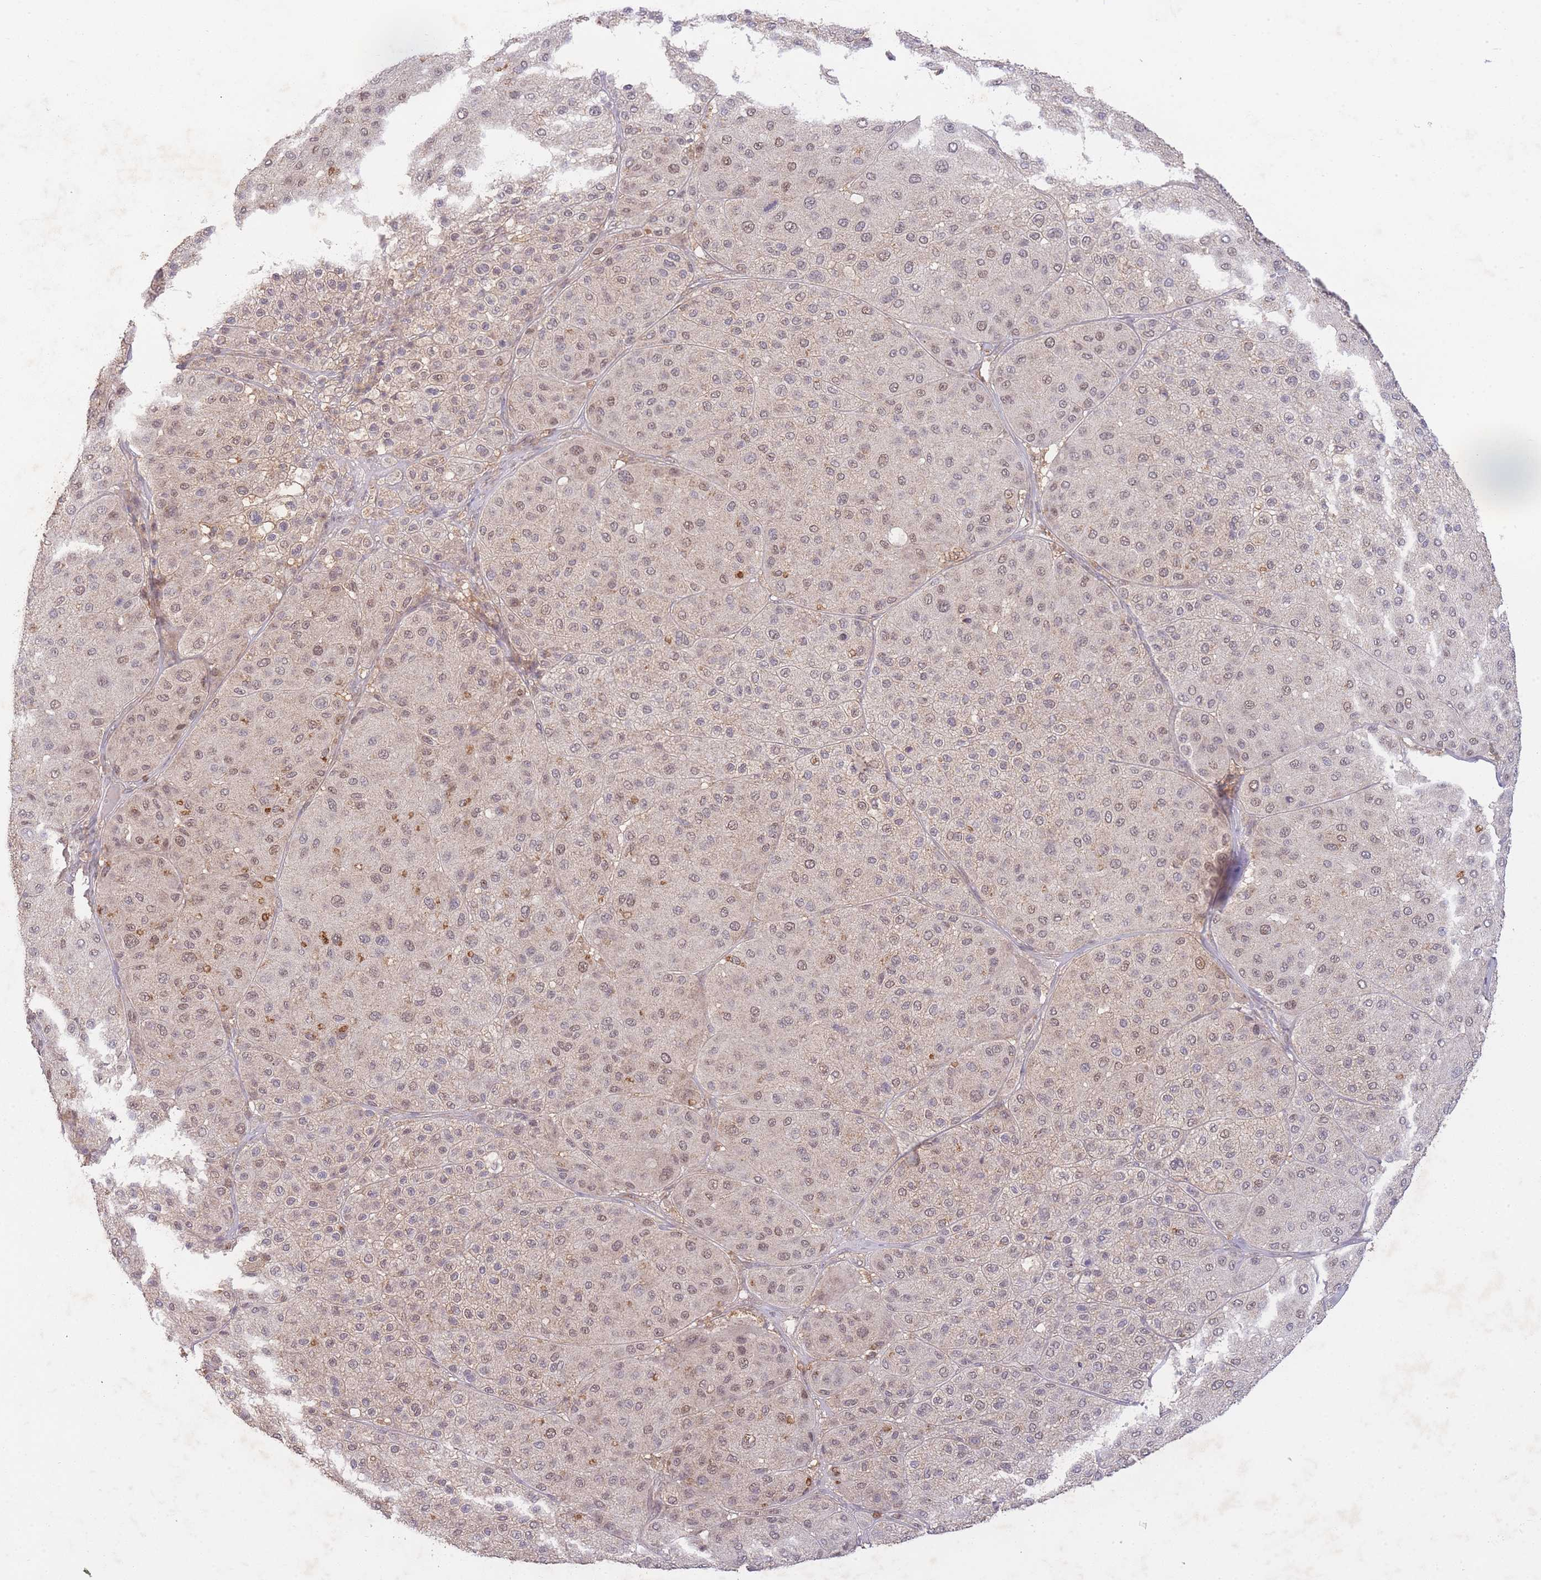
{"staining": {"intensity": "weak", "quantity": ">75%", "location": "nuclear"}, "tissue": "melanoma", "cell_type": "Tumor cells", "image_type": "cancer", "snomed": [{"axis": "morphology", "description": "Malignant melanoma, Metastatic site"}, {"axis": "topography", "description": "Smooth muscle"}], "caption": "Immunohistochemistry staining of malignant melanoma (metastatic site), which exhibits low levels of weak nuclear positivity in about >75% of tumor cells indicating weak nuclear protein staining. The staining was performed using DAB (3,3'-diaminobenzidine) (brown) for protein detection and nuclei were counterstained in hematoxylin (blue).", "gene": "RNF144B", "patient": {"sex": "male", "age": 41}}